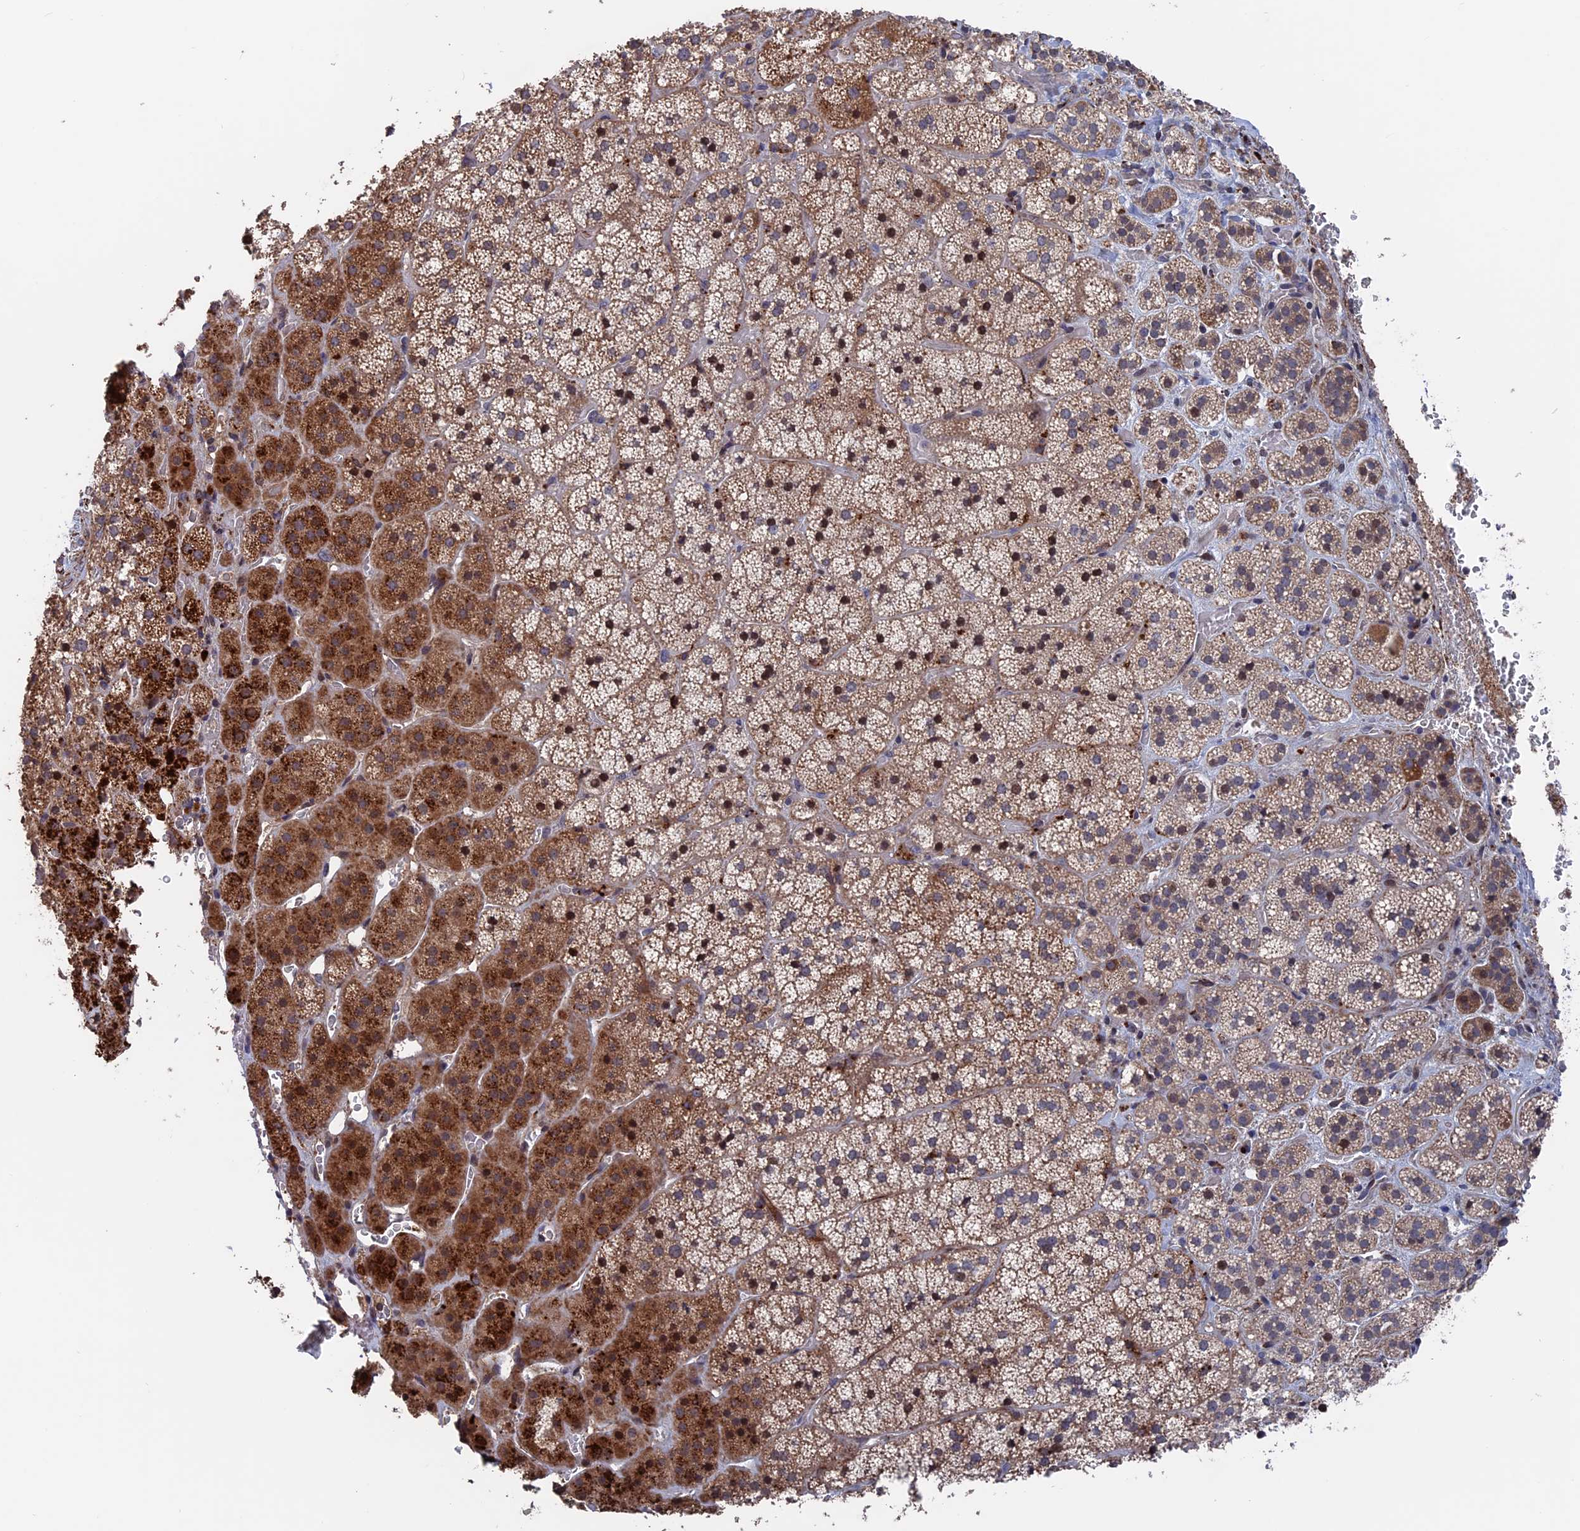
{"staining": {"intensity": "moderate", "quantity": "25%-75%", "location": "cytoplasmic/membranous,nuclear"}, "tissue": "adrenal gland", "cell_type": "Glandular cells", "image_type": "normal", "snomed": [{"axis": "morphology", "description": "Normal tissue, NOS"}, {"axis": "topography", "description": "Adrenal gland"}], "caption": "IHC of unremarkable human adrenal gland displays medium levels of moderate cytoplasmic/membranous,nuclear expression in about 25%-75% of glandular cells. (brown staining indicates protein expression, while blue staining denotes nuclei).", "gene": "PLA2G15", "patient": {"sex": "female", "age": 44}}